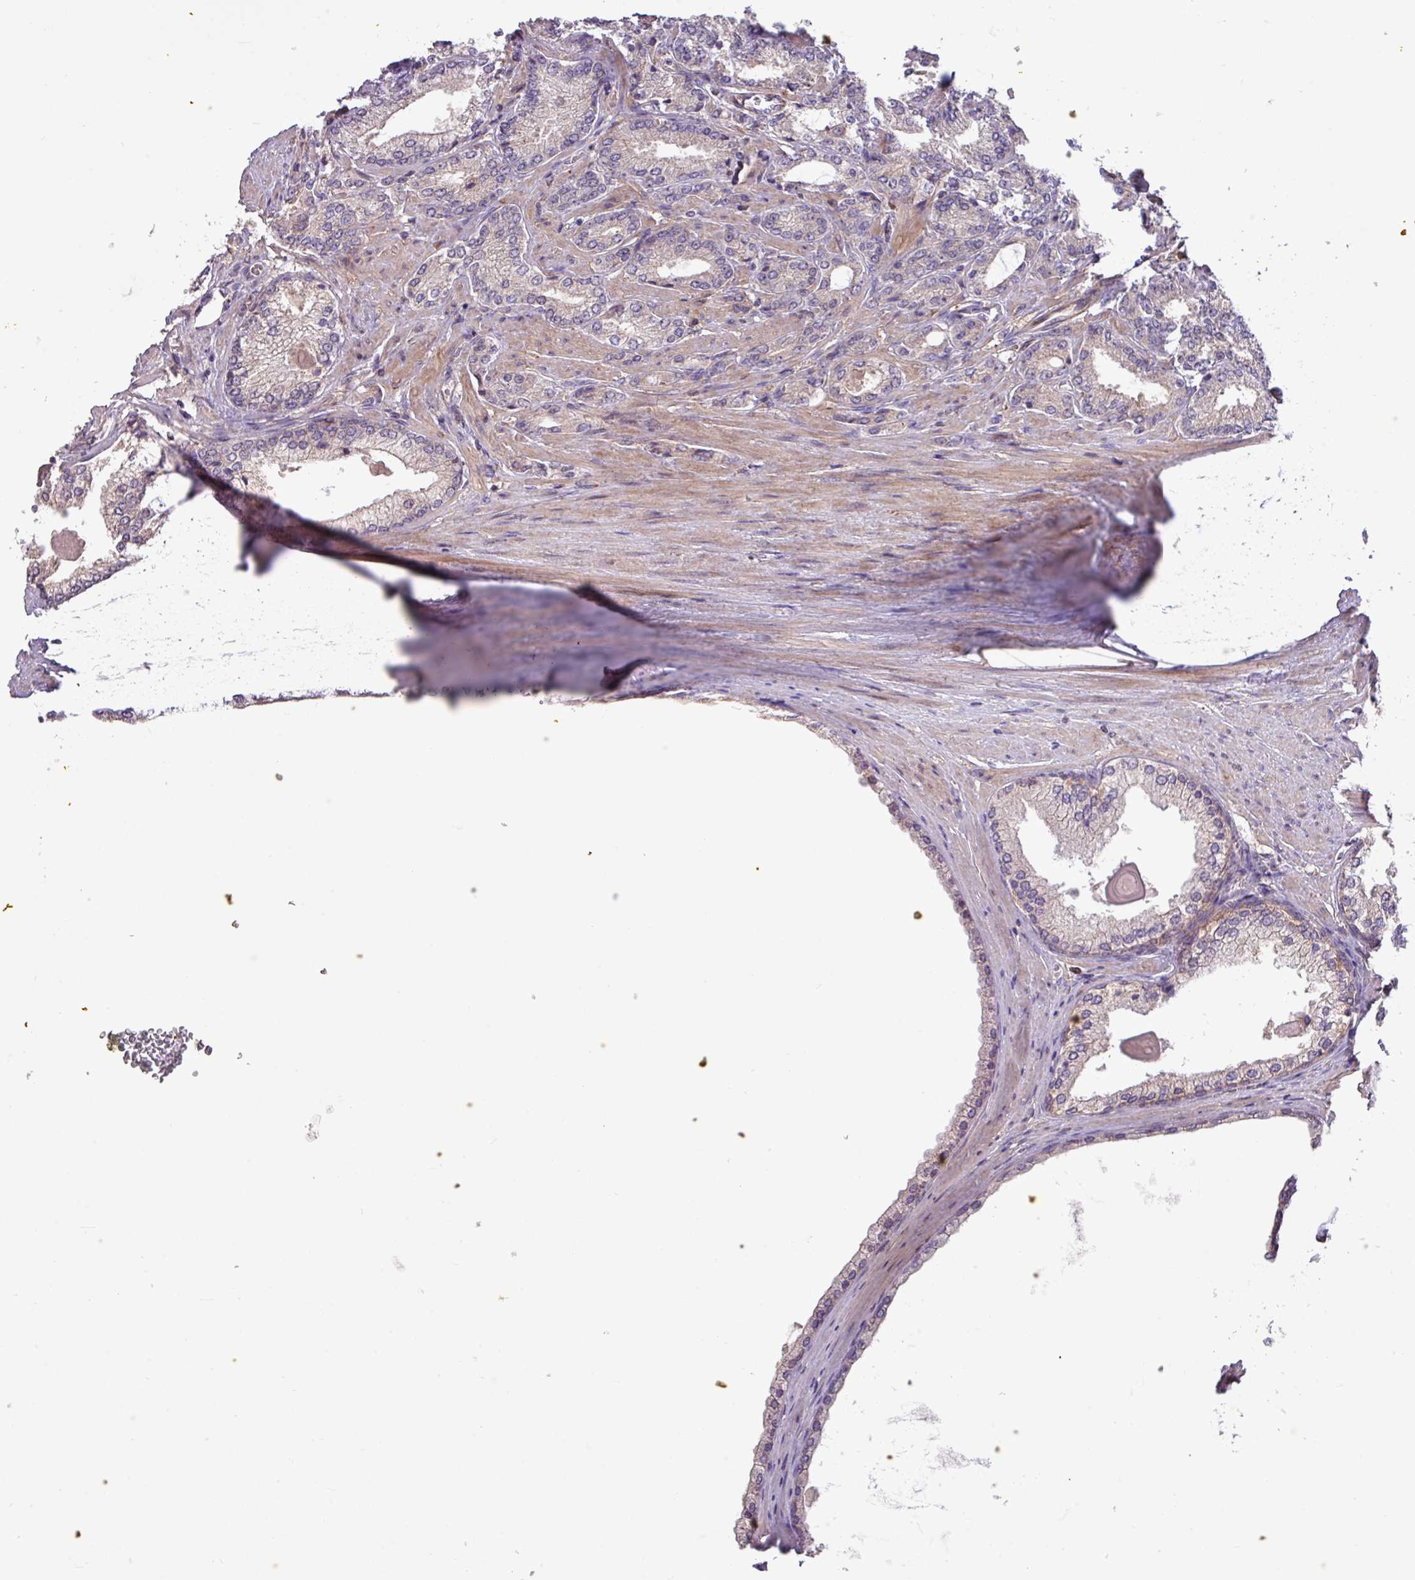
{"staining": {"intensity": "negative", "quantity": "none", "location": "none"}, "tissue": "prostate cancer", "cell_type": "Tumor cells", "image_type": "cancer", "snomed": [{"axis": "morphology", "description": "Adenocarcinoma, High grade"}, {"axis": "topography", "description": "Prostate"}], "caption": "Tumor cells show no significant protein expression in prostate adenocarcinoma (high-grade).", "gene": "ARHGEF25", "patient": {"sex": "male", "age": 66}}